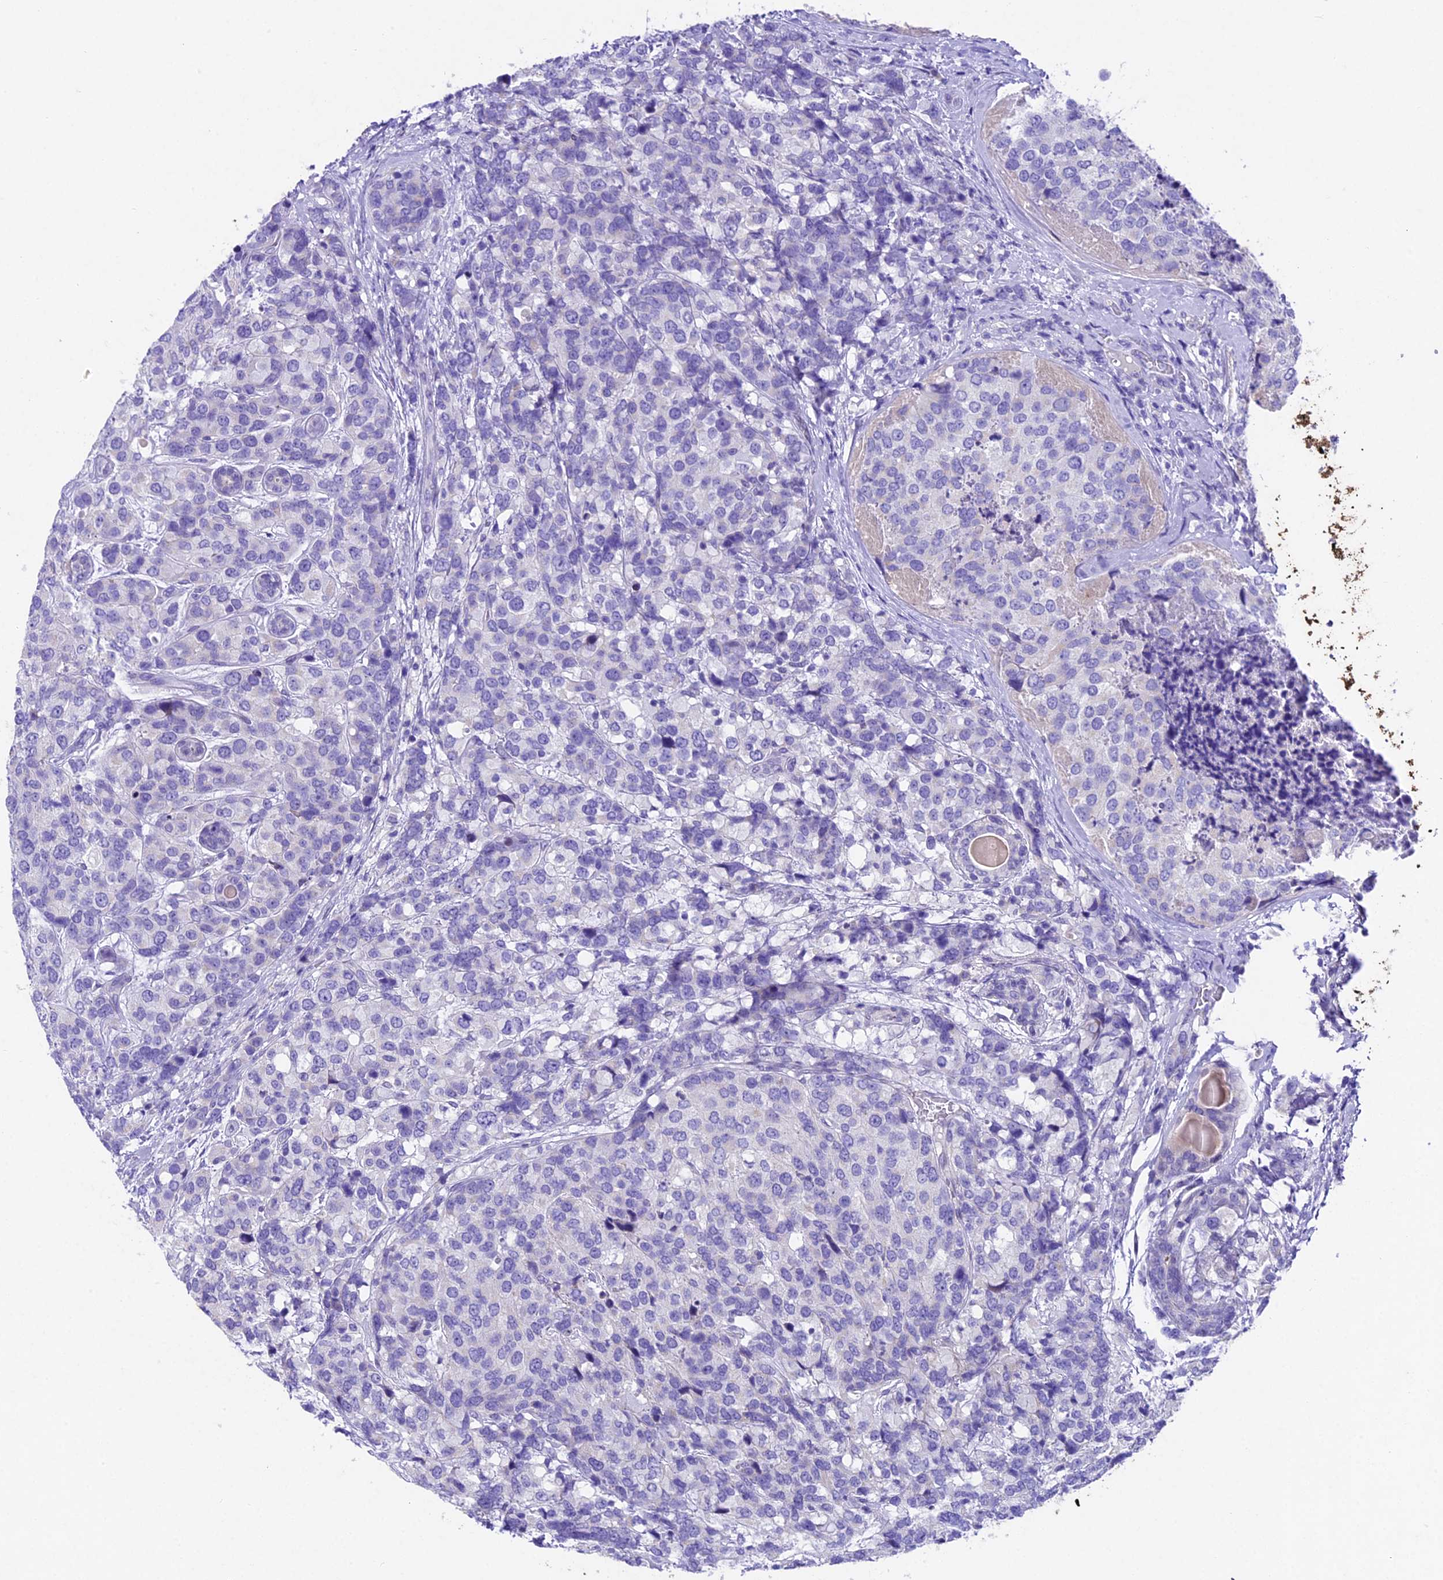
{"staining": {"intensity": "negative", "quantity": "none", "location": "none"}, "tissue": "breast cancer", "cell_type": "Tumor cells", "image_type": "cancer", "snomed": [{"axis": "morphology", "description": "Lobular carcinoma"}, {"axis": "topography", "description": "Breast"}], "caption": "The IHC image has no significant expression in tumor cells of breast cancer (lobular carcinoma) tissue.", "gene": "IFT140", "patient": {"sex": "female", "age": 59}}